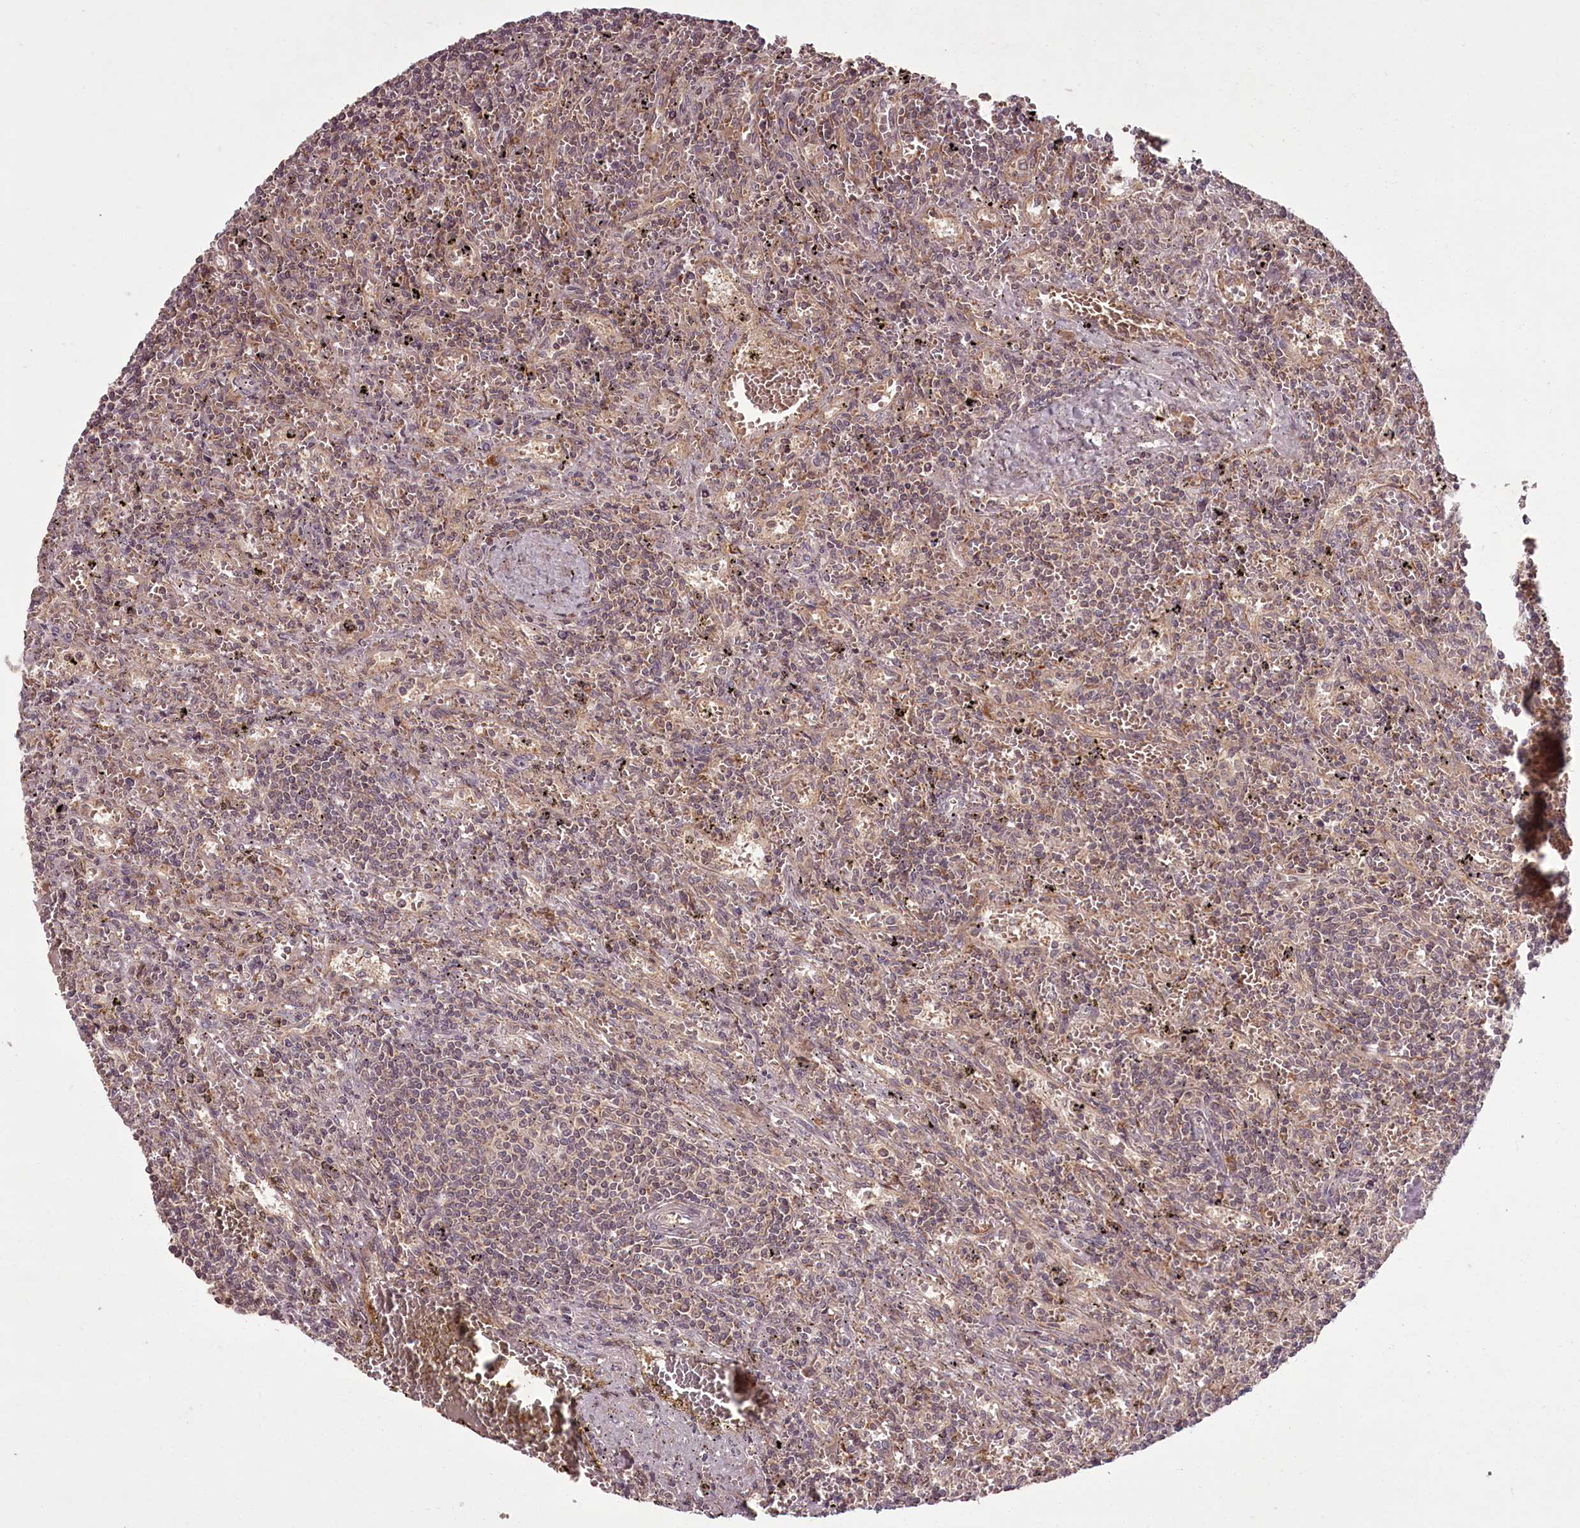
{"staining": {"intensity": "weak", "quantity": "25%-75%", "location": "cytoplasmic/membranous"}, "tissue": "lymphoma", "cell_type": "Tumor cells", "image_type": "cancer", "snomed": [{"axis": "morphology", "description": "Malignant lymphoma, non-Hodgkin's type, Low grade"}, {"axis": "topography", "description": "Spleen"}], "caption": "Lymphoma stained with a brown dye reveals weak cytoplasmic/membranous positive staining in about 25%-75% of tumor cells.", "gene": "PCBP2", "patient": {"sex": "male", "age": 76}}